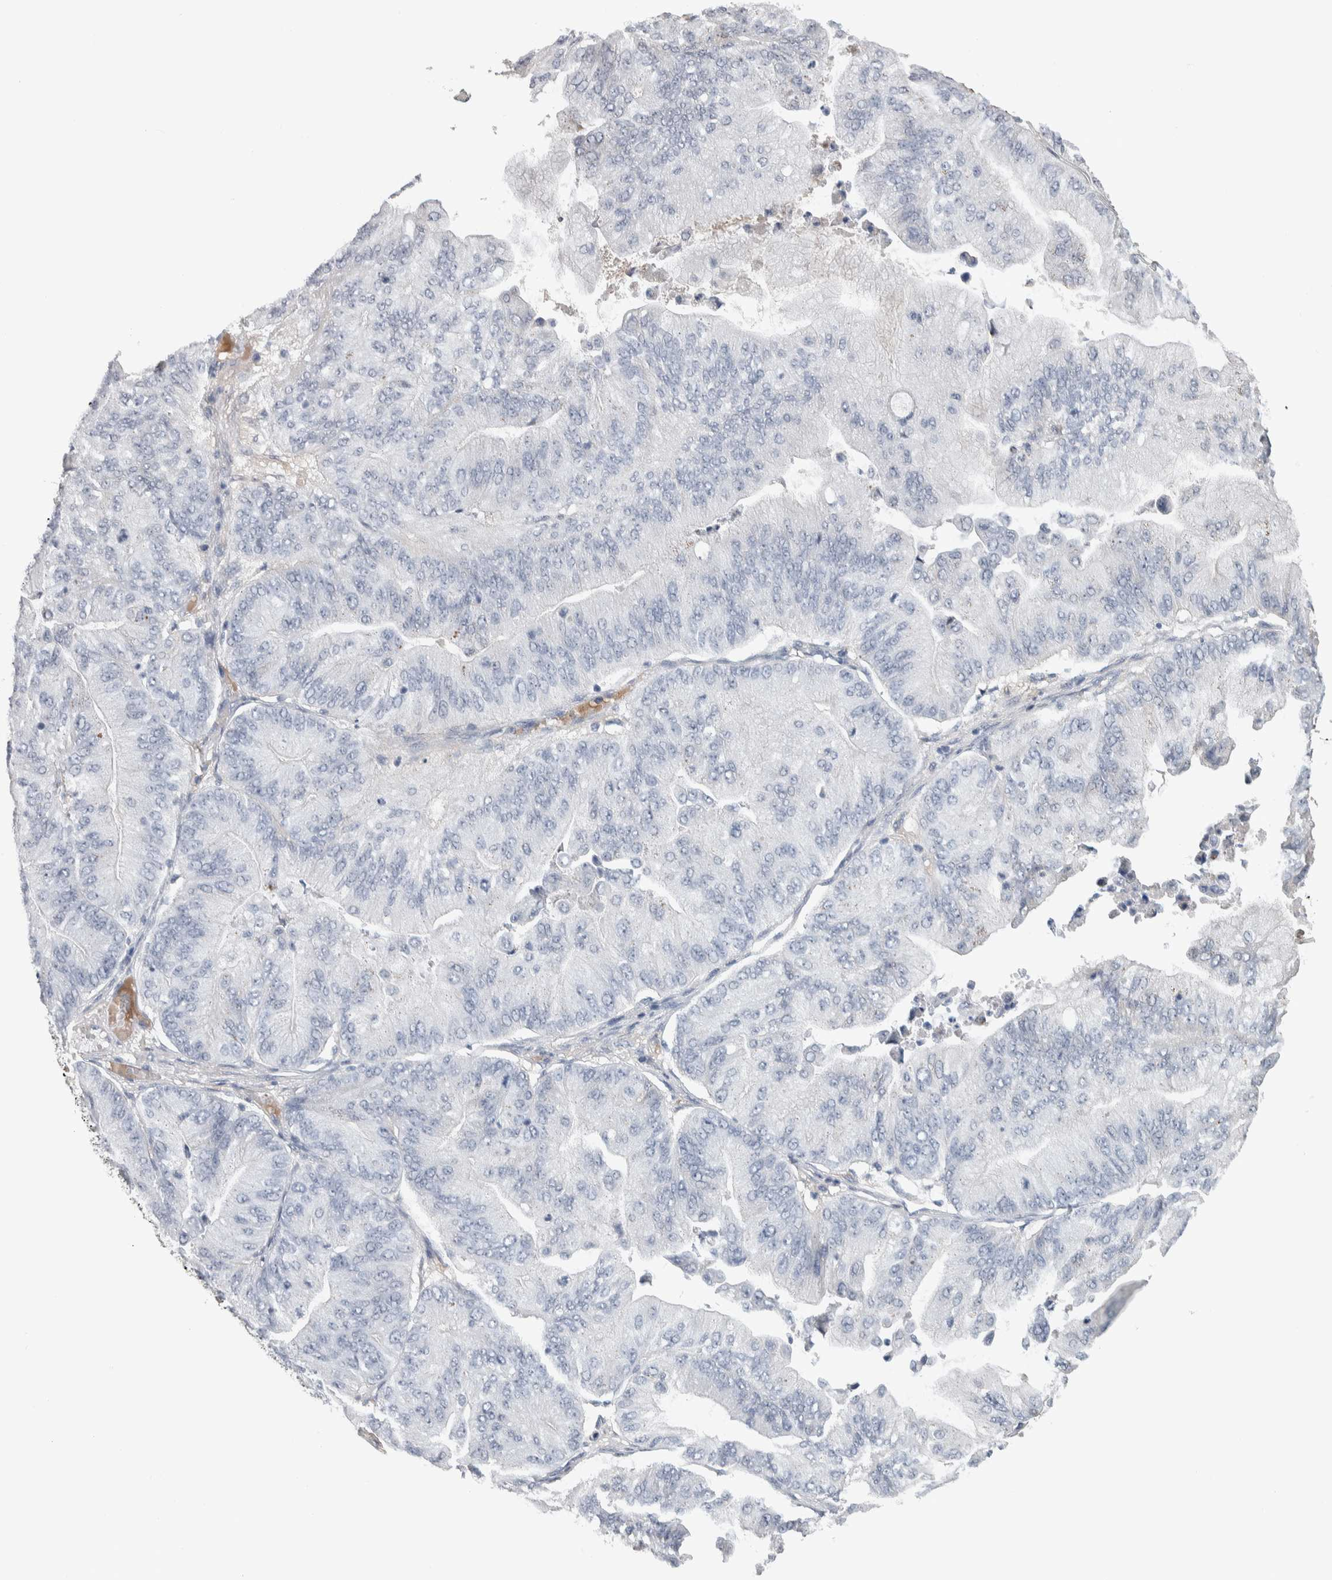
{"staining": {"intensity": "negative", "quantity": "none", "location": "none"}, "tissue": "ovarian cancer", "cell_type": "Tumor cells", "image_type": "cancer", "snomed": [{"axis": "morphology", "description": "Cystadenocarcinoma, mucinous, NOS"}, {"axis": "topography", "description": "Ovary"}], "caption": "A histopathology image of human ovarian mucinous cystadenocarcinoma is negative for staining in tumor cells.", "gene": "TMEM102", "patient": {"sex": "female", "age": 61}}